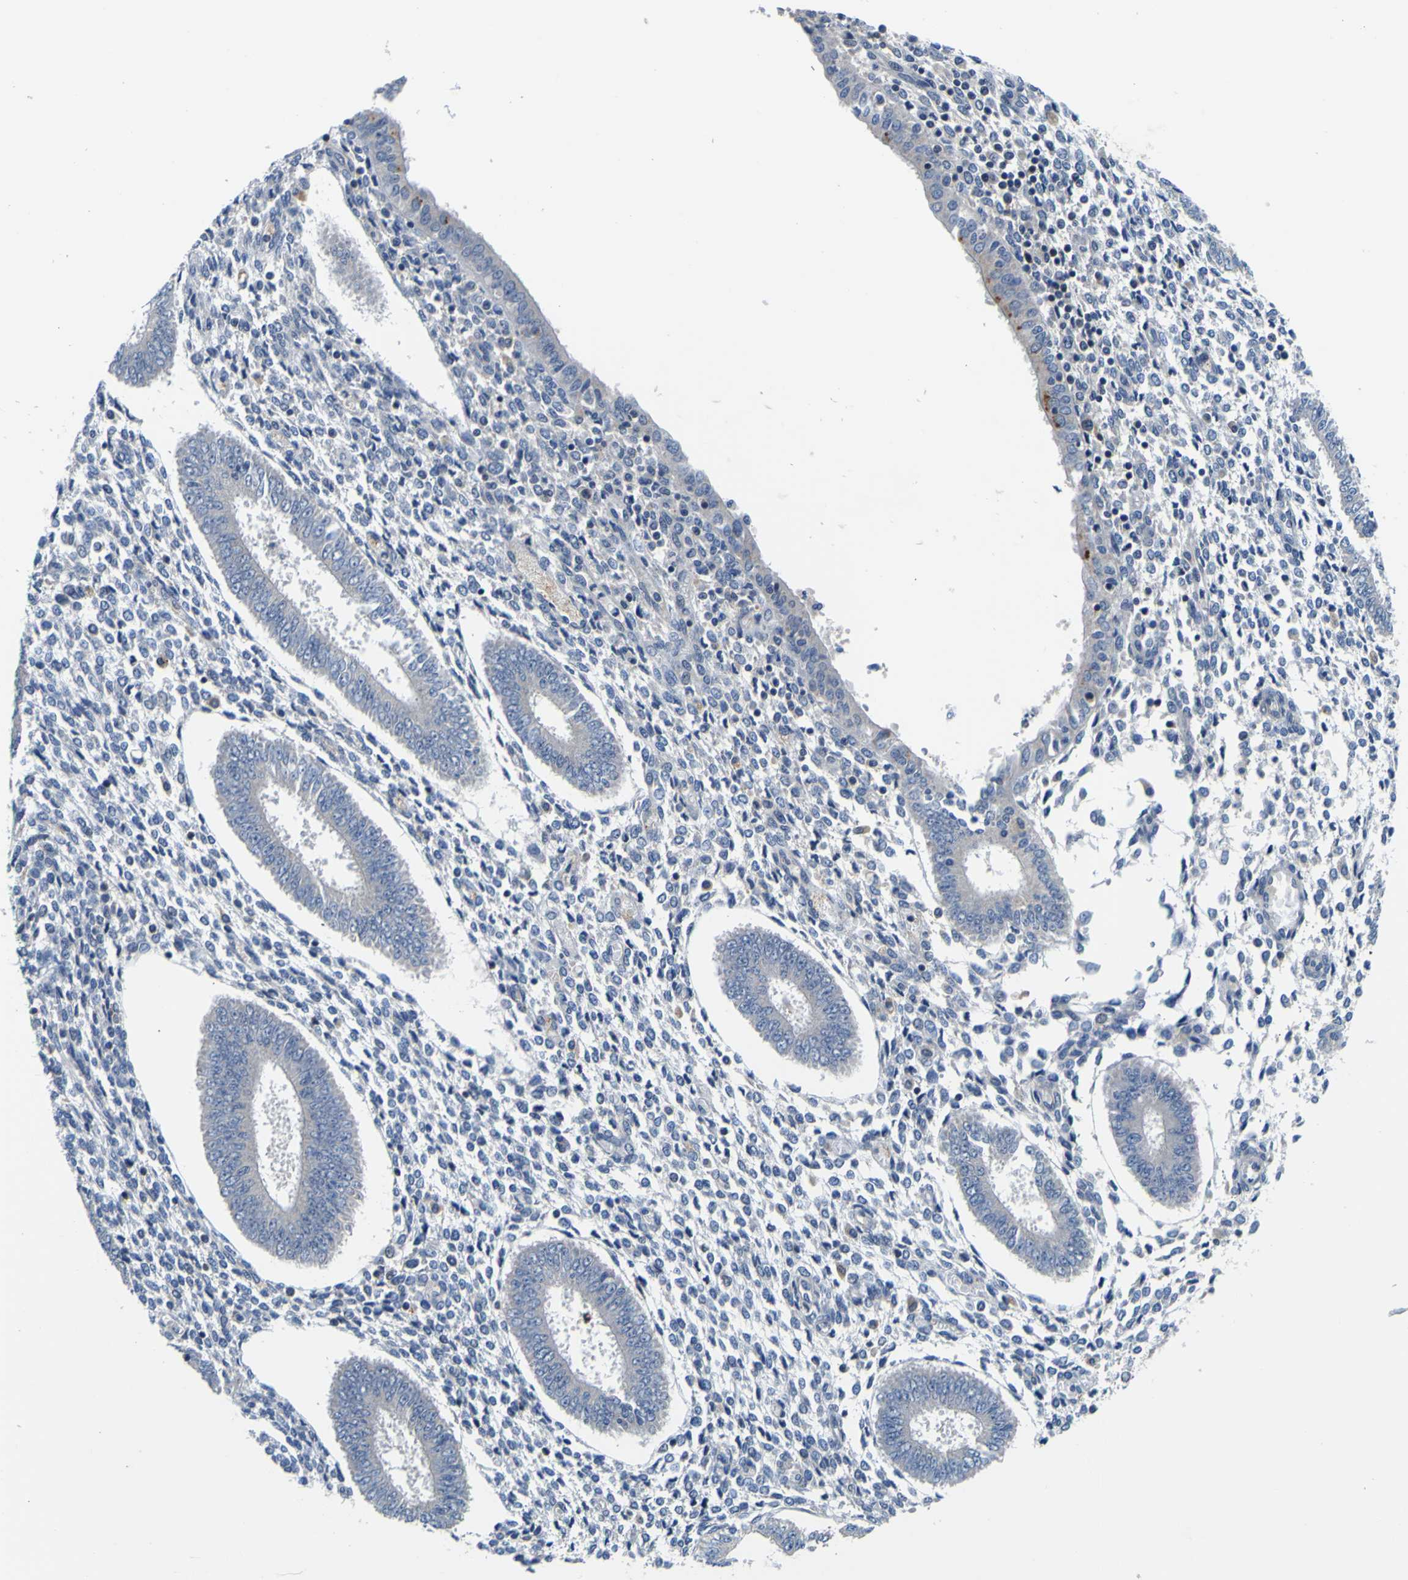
{"staining": {"intensity": "negative", "quantity": "none", "location": "none"}, "tissue": "endometrium", "cell_type": "Cells in endometrial stroma", "image_type": "normal", "snomed": [{"axis": "morphology", "description": "Normal tissue, NOS"}, {"axis": "topography", "description": "Endometrium"}], "caption": "Endometrium was stained to show a protein in brown. There is no significant staining in cells in endometrial stroma.", "gene": "TNIK", "patient": {"sex": "female", "age": 35}}